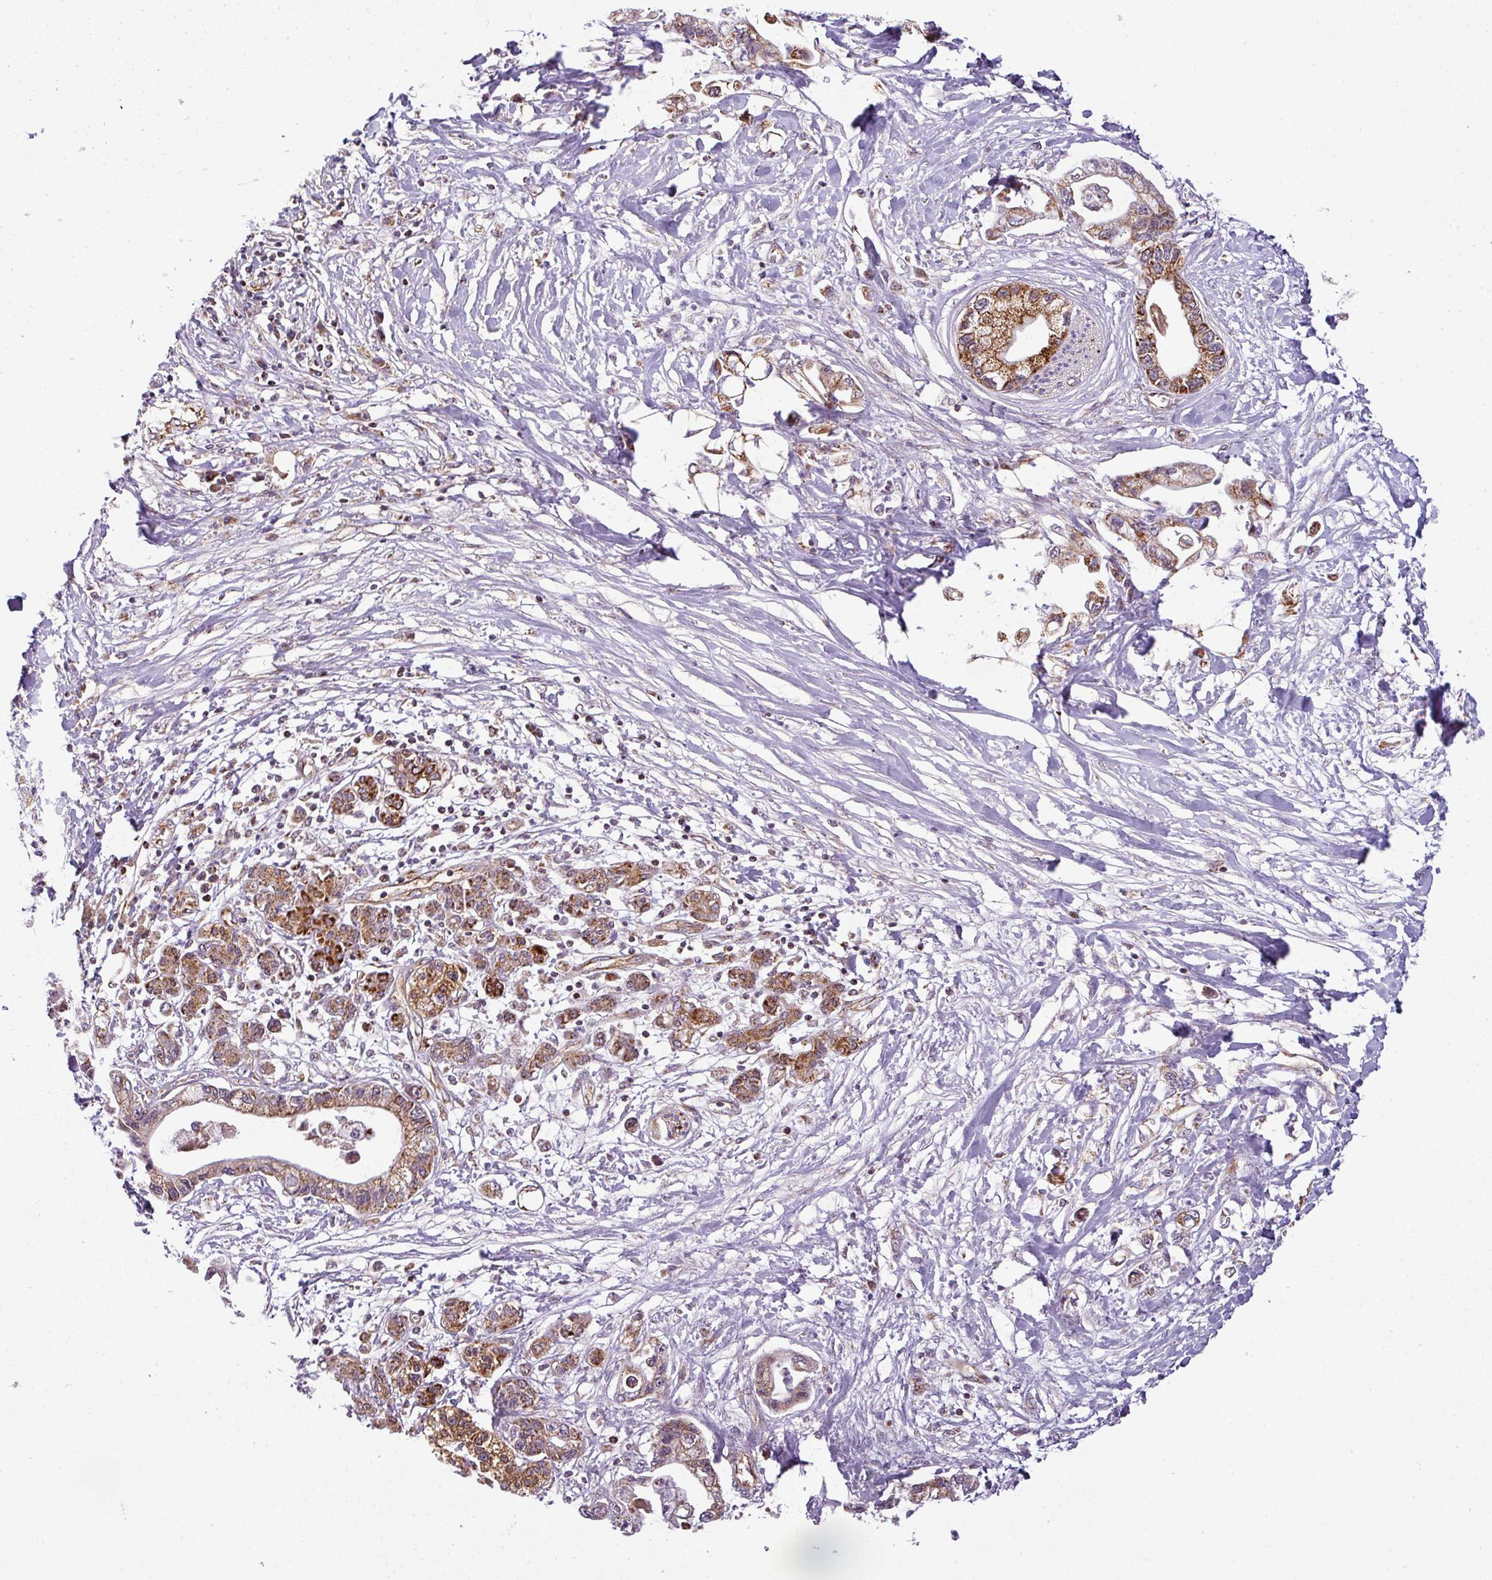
{"staining": {"intensity": "moderate", "quantity": ">75%", "location": "cytoplasmic/membranous"}, "tissue": "pancreatic cancer", "cell_type": "Tumor cells", "image_type": "cancer", "snomed": [{"axis": "morphology", "description": "Adenocarcinoma, NOS"}, {"axis": "topography", "description": "Pancreas"}], "caption": "DAB (3,3'-diaminobenzidine) immunohistochemical staining of human pancreatic adenocarcinoma demonstrates moderate cytoplasmic/membranous protein positivity in about >75% of tumor cells.", "gene": "PRELID3B", "patient": {"sex": "male", "age": 61}}